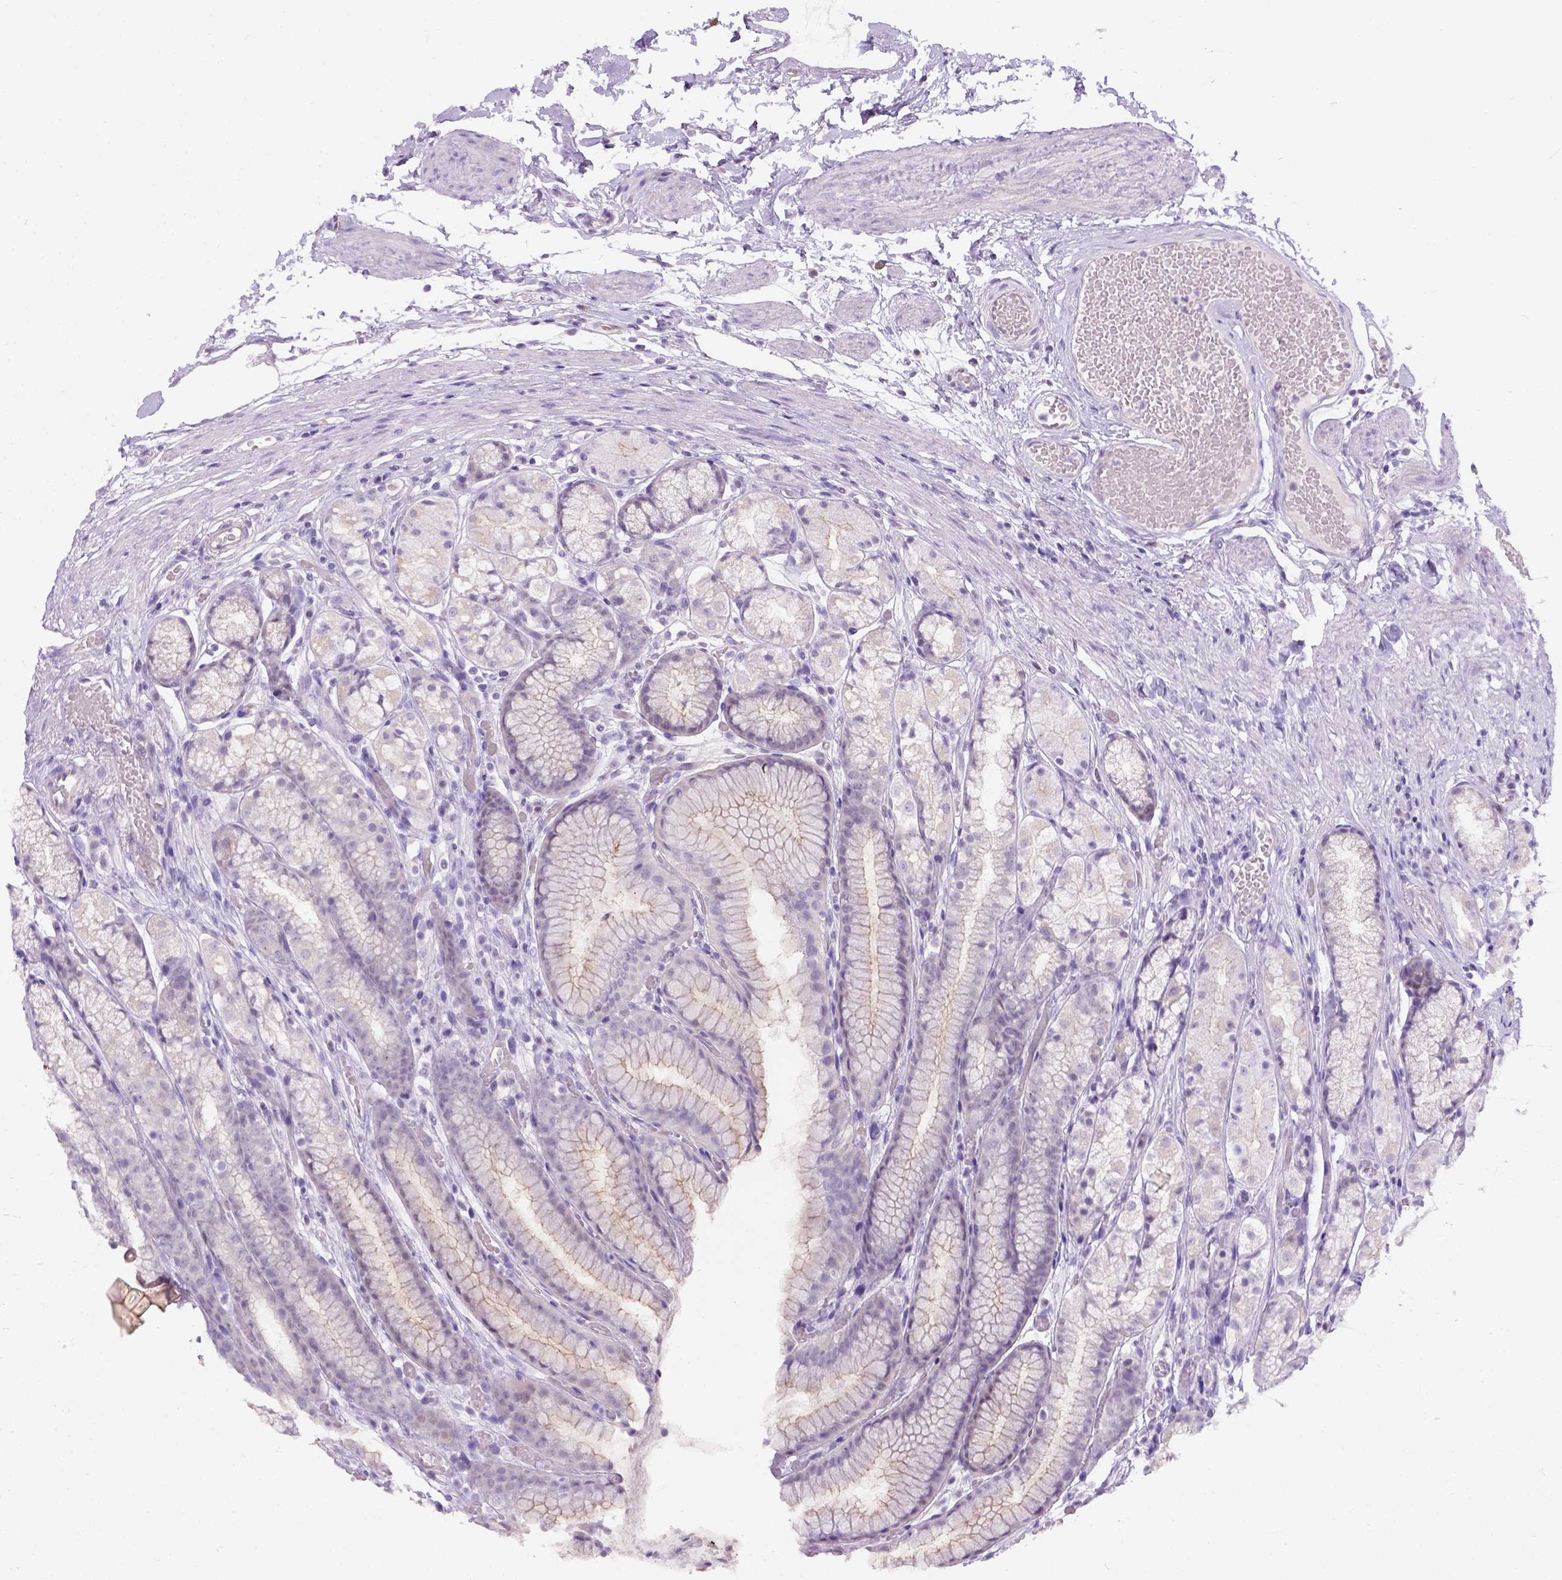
{"staining": {"intensity": "negative", "quantity": "none", "location": "none"}, "tissue": "stomach", "cell_type": "Glandular cells", "image_type": "normal", "snomed": [{"axis": "morphology", "description": "Normal tissue, NOS"}, {"axis": "topography", "description": "Stomach"}], "caption": "A histopathology image of human stomach is negative for staining in glandular cells. Nuclei are stained in blue.", "gene": "C20orf144", "patient": {"sex": "male", "age": 70}}